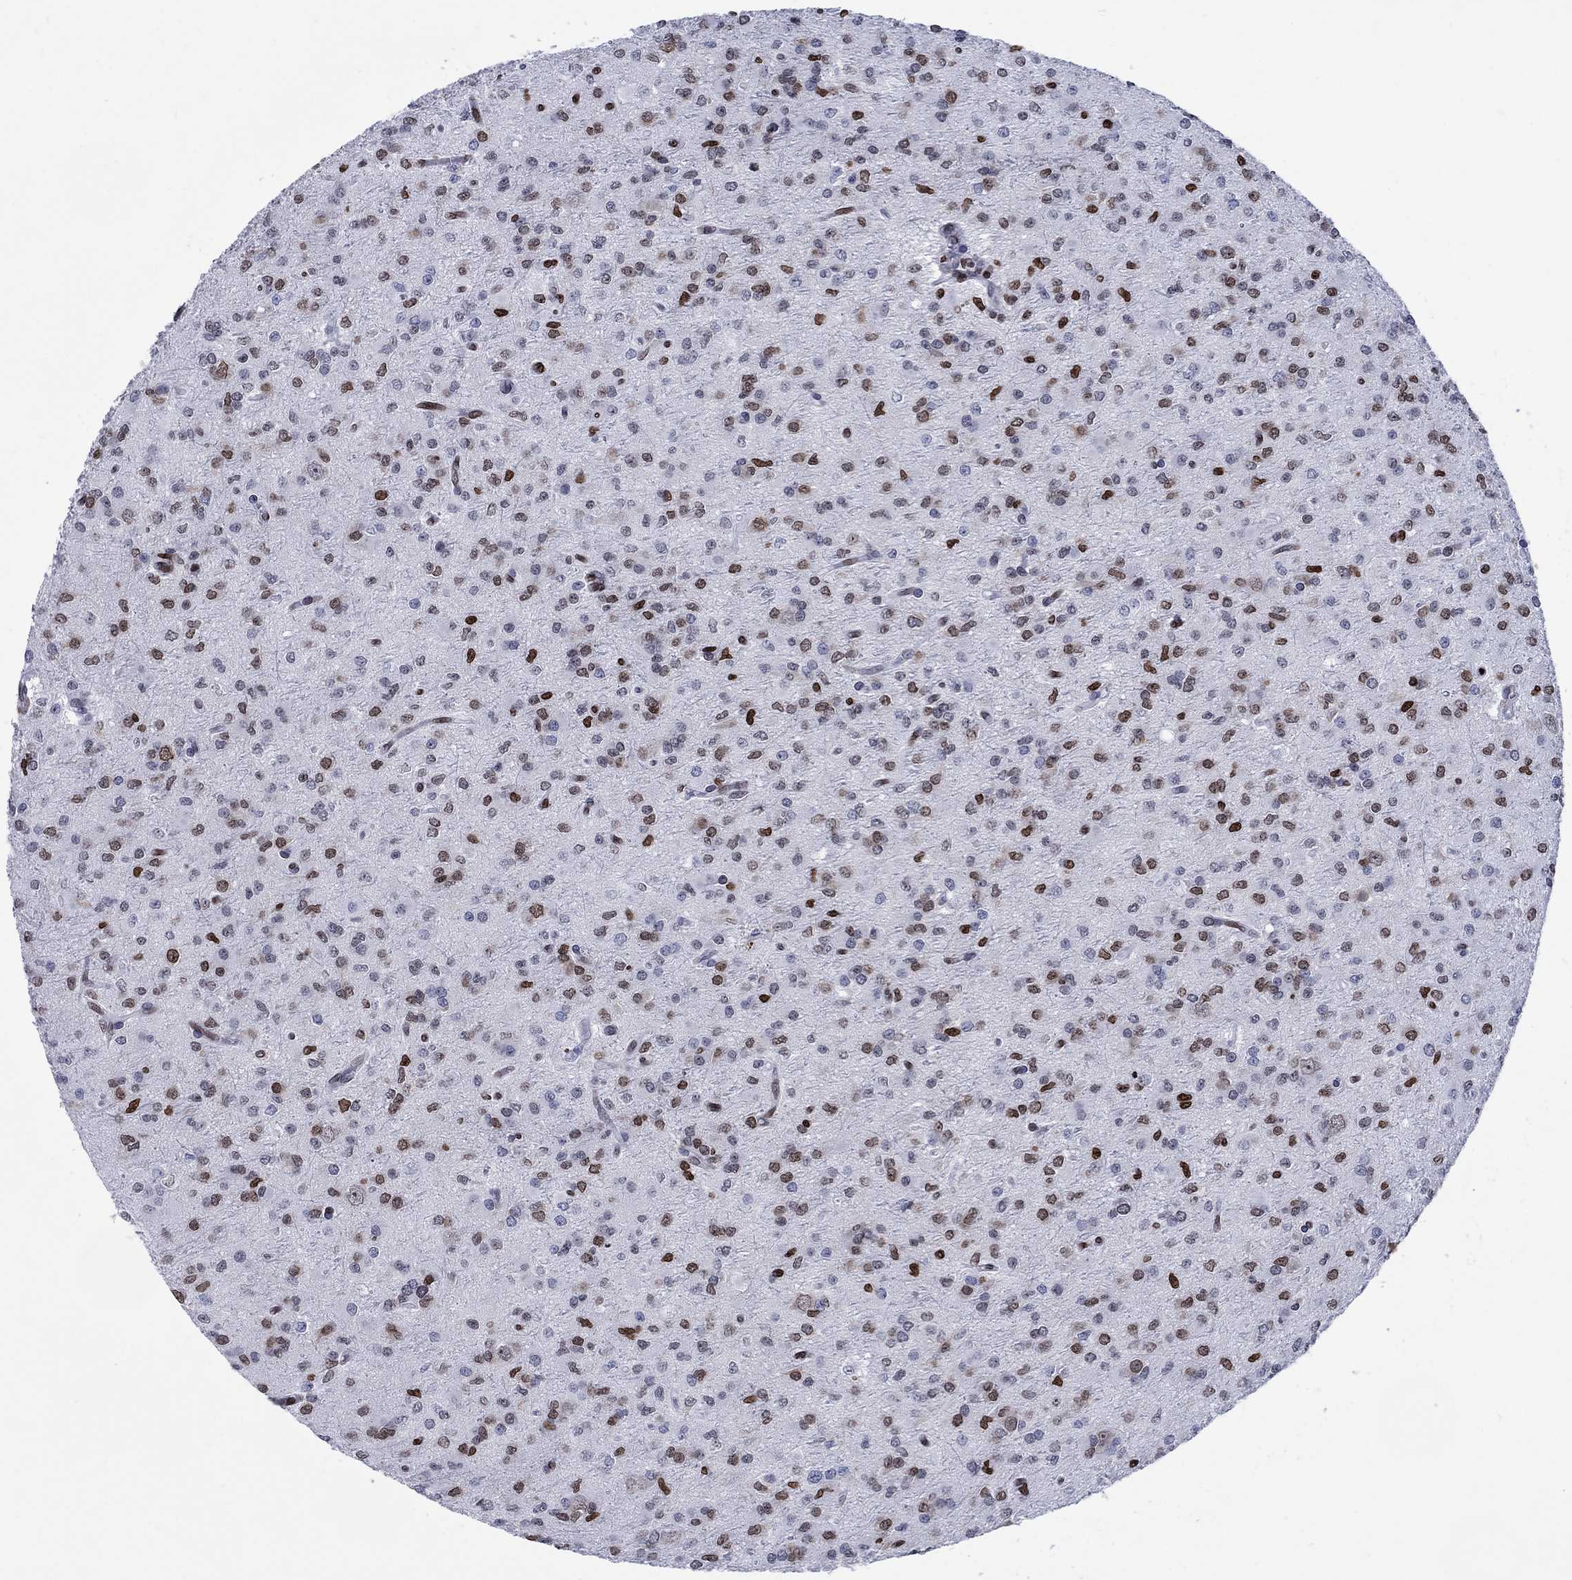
{"staining": {"intensity": "moderate", "quantity": "<25%", "location": "nuclear"}, "tissue": "glioma", "cell_type": "Tumor cells", "image_type": "cancer", "snomed": [{"axis": "morphology", "description": "Glioma, malignant, Low grade"}, {"axis": "topography", "description": "Brain"}], "caption": "IHC micrograph of human low-grade glioma (malignant) stained for a protein (brown), which reveals low levels of moderate nuclear expression in about <25% of tumor cells.", "gene": "HMGA1", "patient": {"sex": "male", "age": 27}}